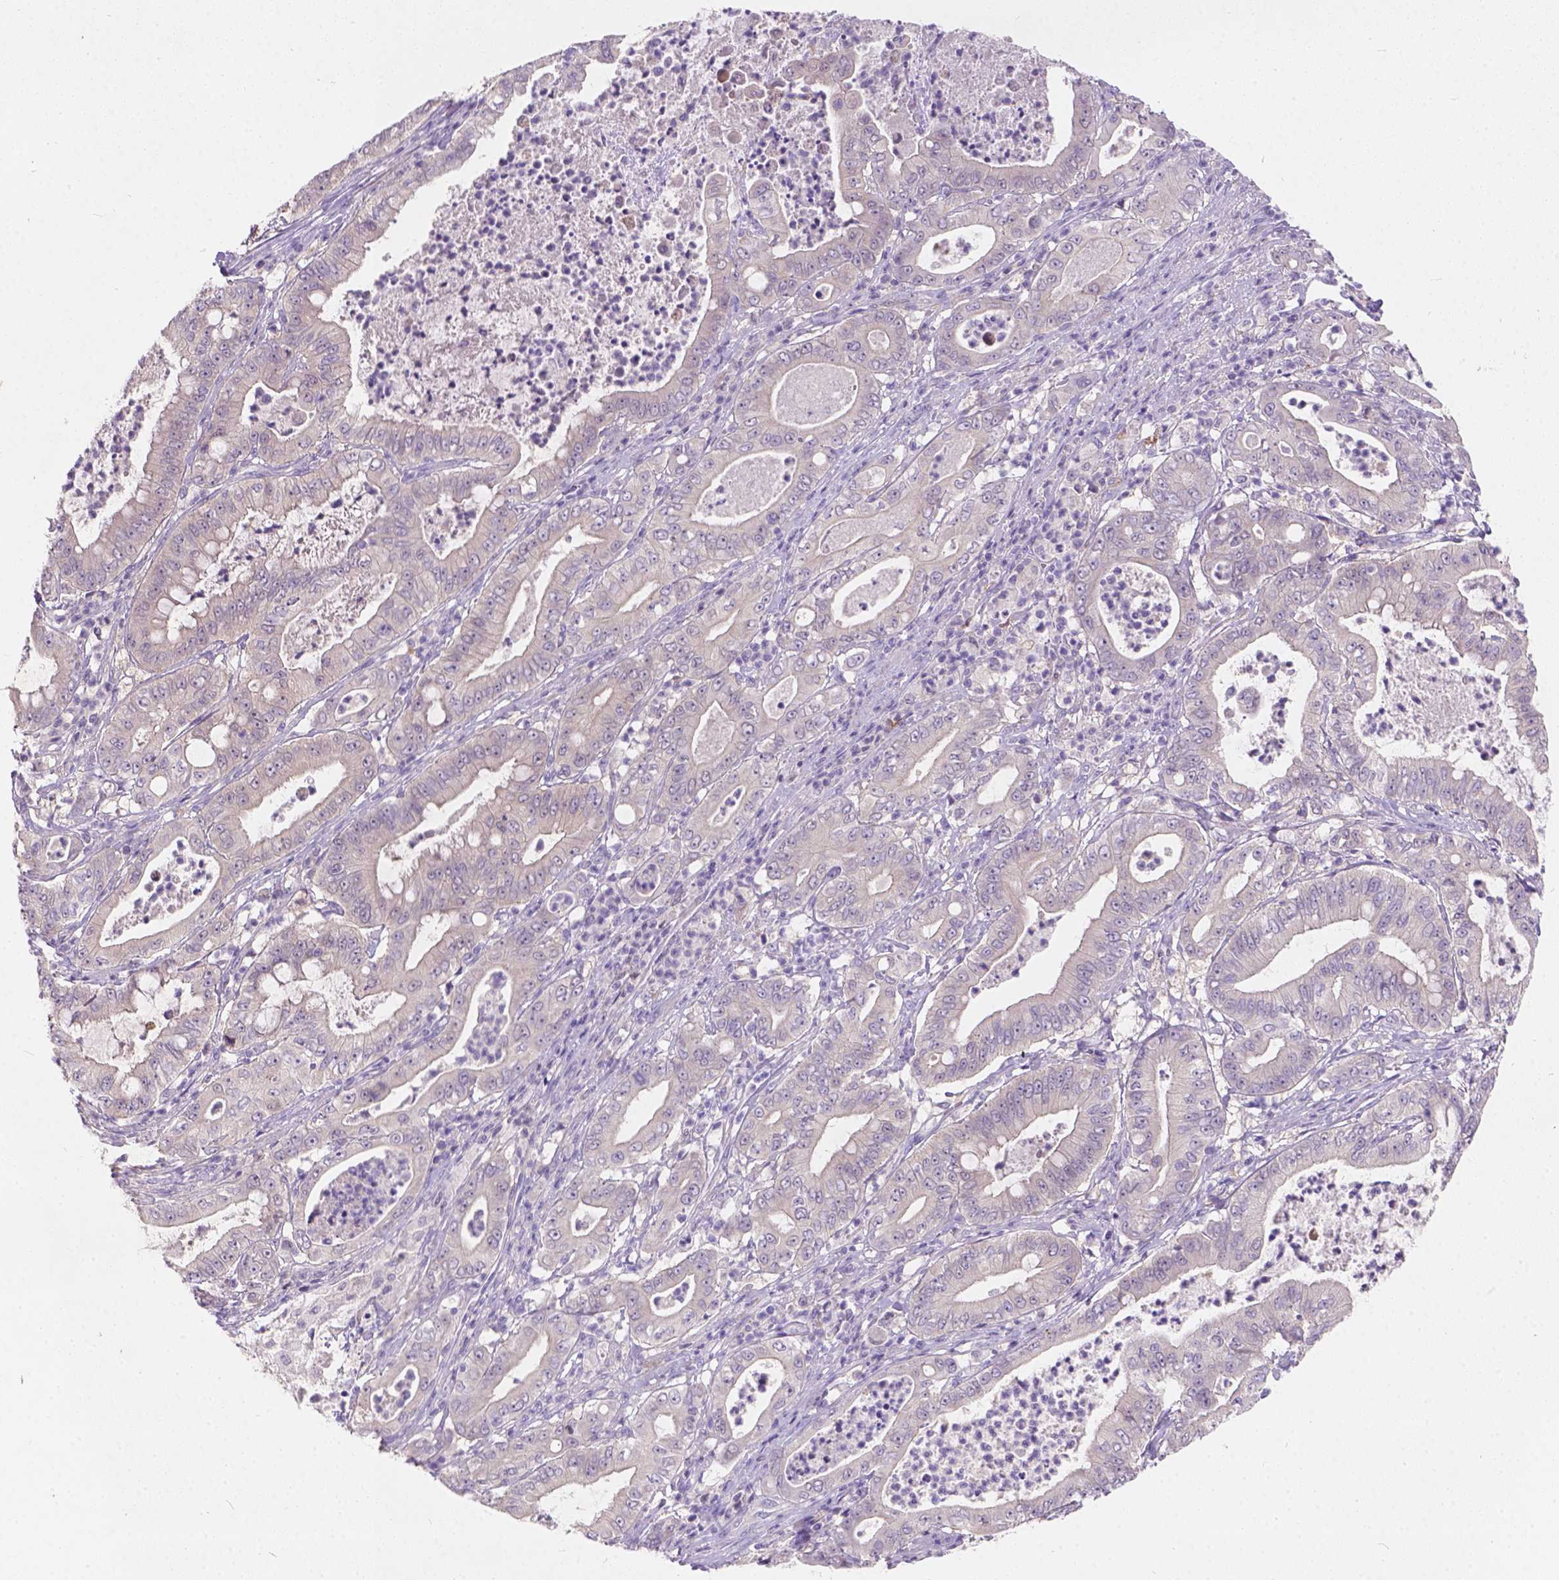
{"staining": {"intensity": "negative", "quantity": "none", "location": "none"}, "tissue": "pancreatic cancer", "cell_type": "Tumor cells", "image_type": "cancer", "snomed": [{"axis": "morphology", "description": "Adenocarcinoma, NOS"}, {"axis": "topography", "description": "Pancreas"}], "caption": "Immunohistochemical staining of pancreatic adenocarcinoma demonstrates no significant staining in tumor cells.", "gene": "PEX11G", "patient": {"sex": "male", "age": 71}}